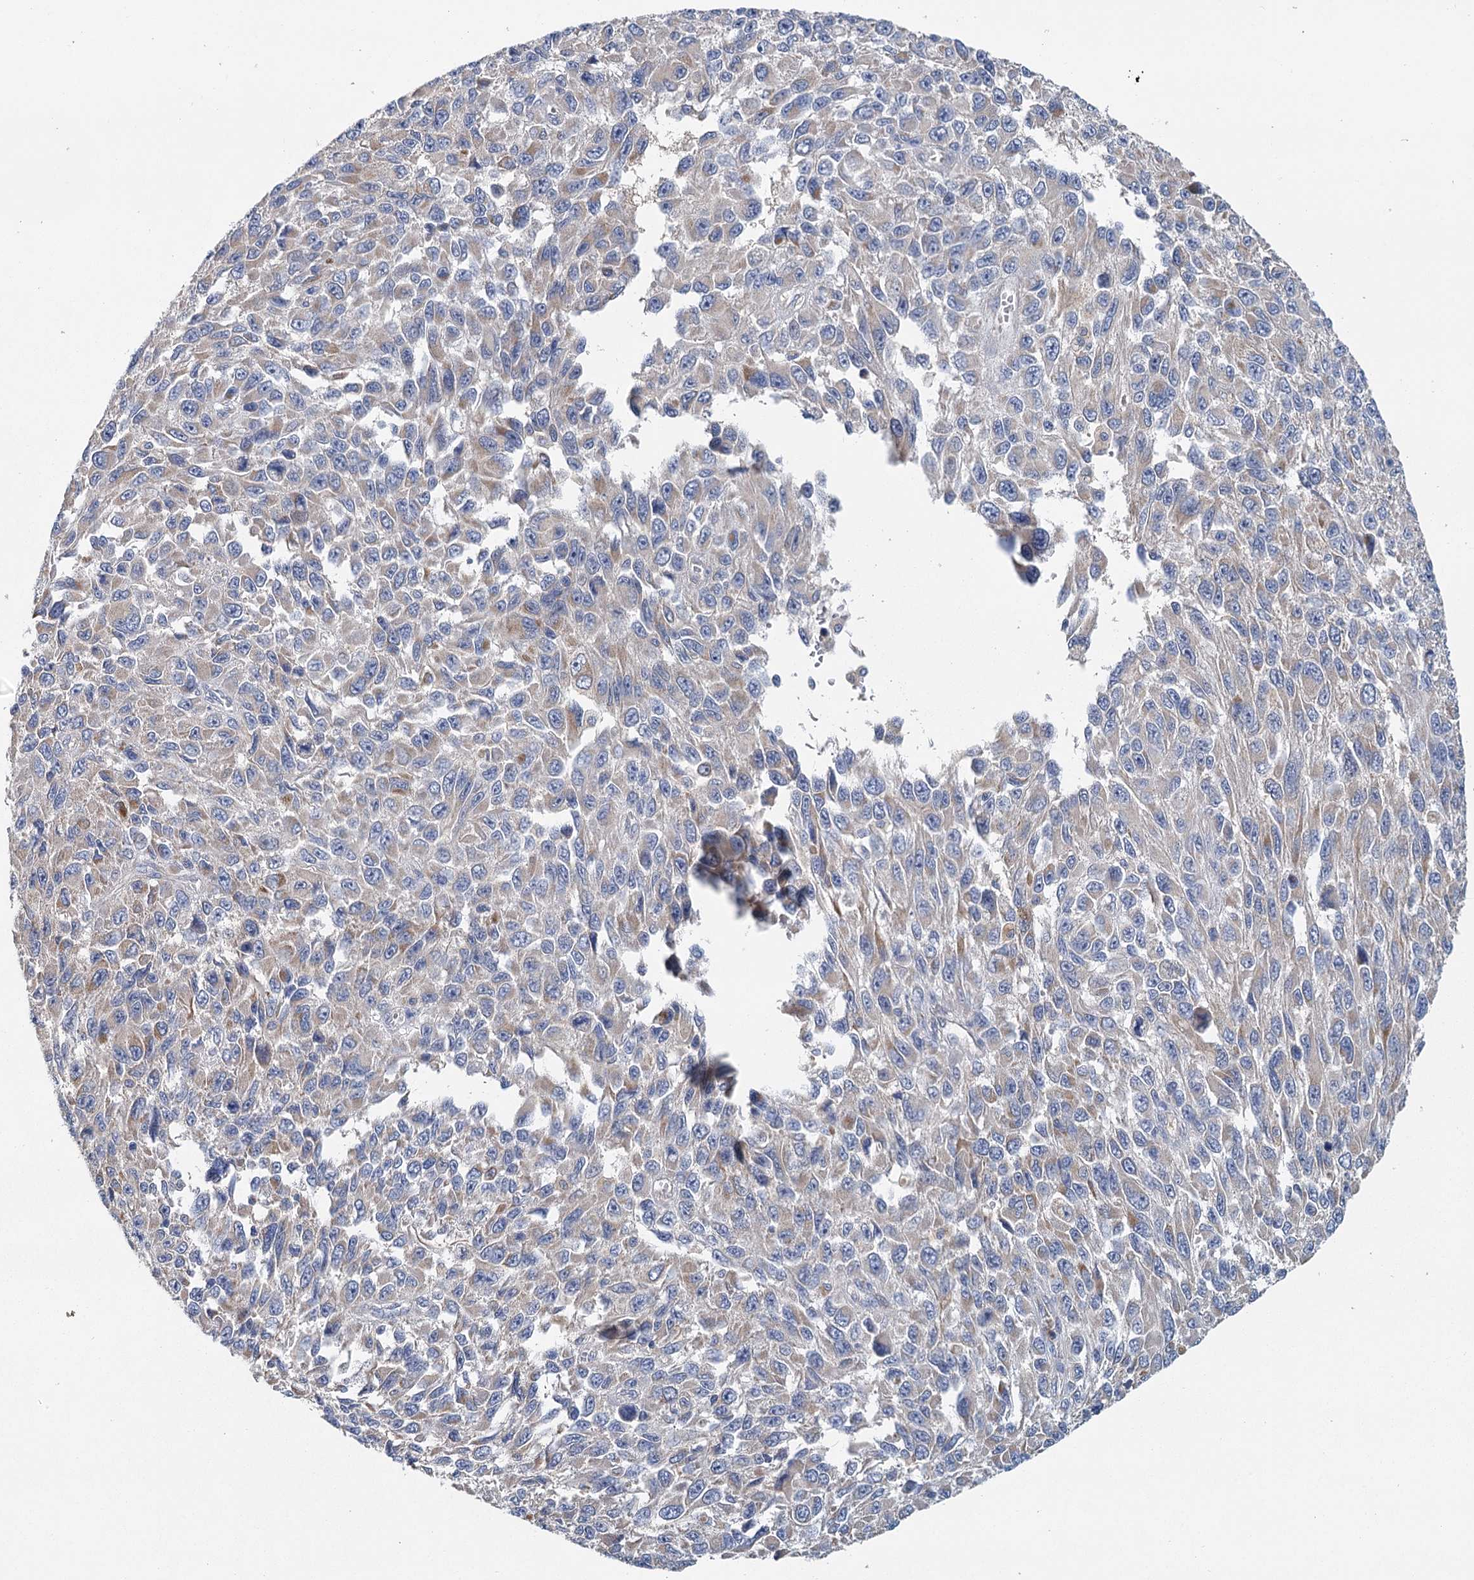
{"staining": {"intensity": "weak", "quantity": "25%-75%", "location": "cytoplasmic/membranous"}, "tissue": "melanoma", "cell_type": "Tumor cells", "image_type": "cancer", "snomed": [{"axis": "morphology", "description": "Normal tissue, NOS"}, {"axis": "morphology", "description": "Malignant melanoma, NOS"}, {"axis": "topography", "description": "Skin"}], "caption": "Human malignant melanoma stained for a protein (brown) shows weak cytoplasmic/membranous positive positivity in approximately 25%-75% of tumor cells.", "gene": "ANKRD16", "patient": {"sex": "female", "age": 96}}